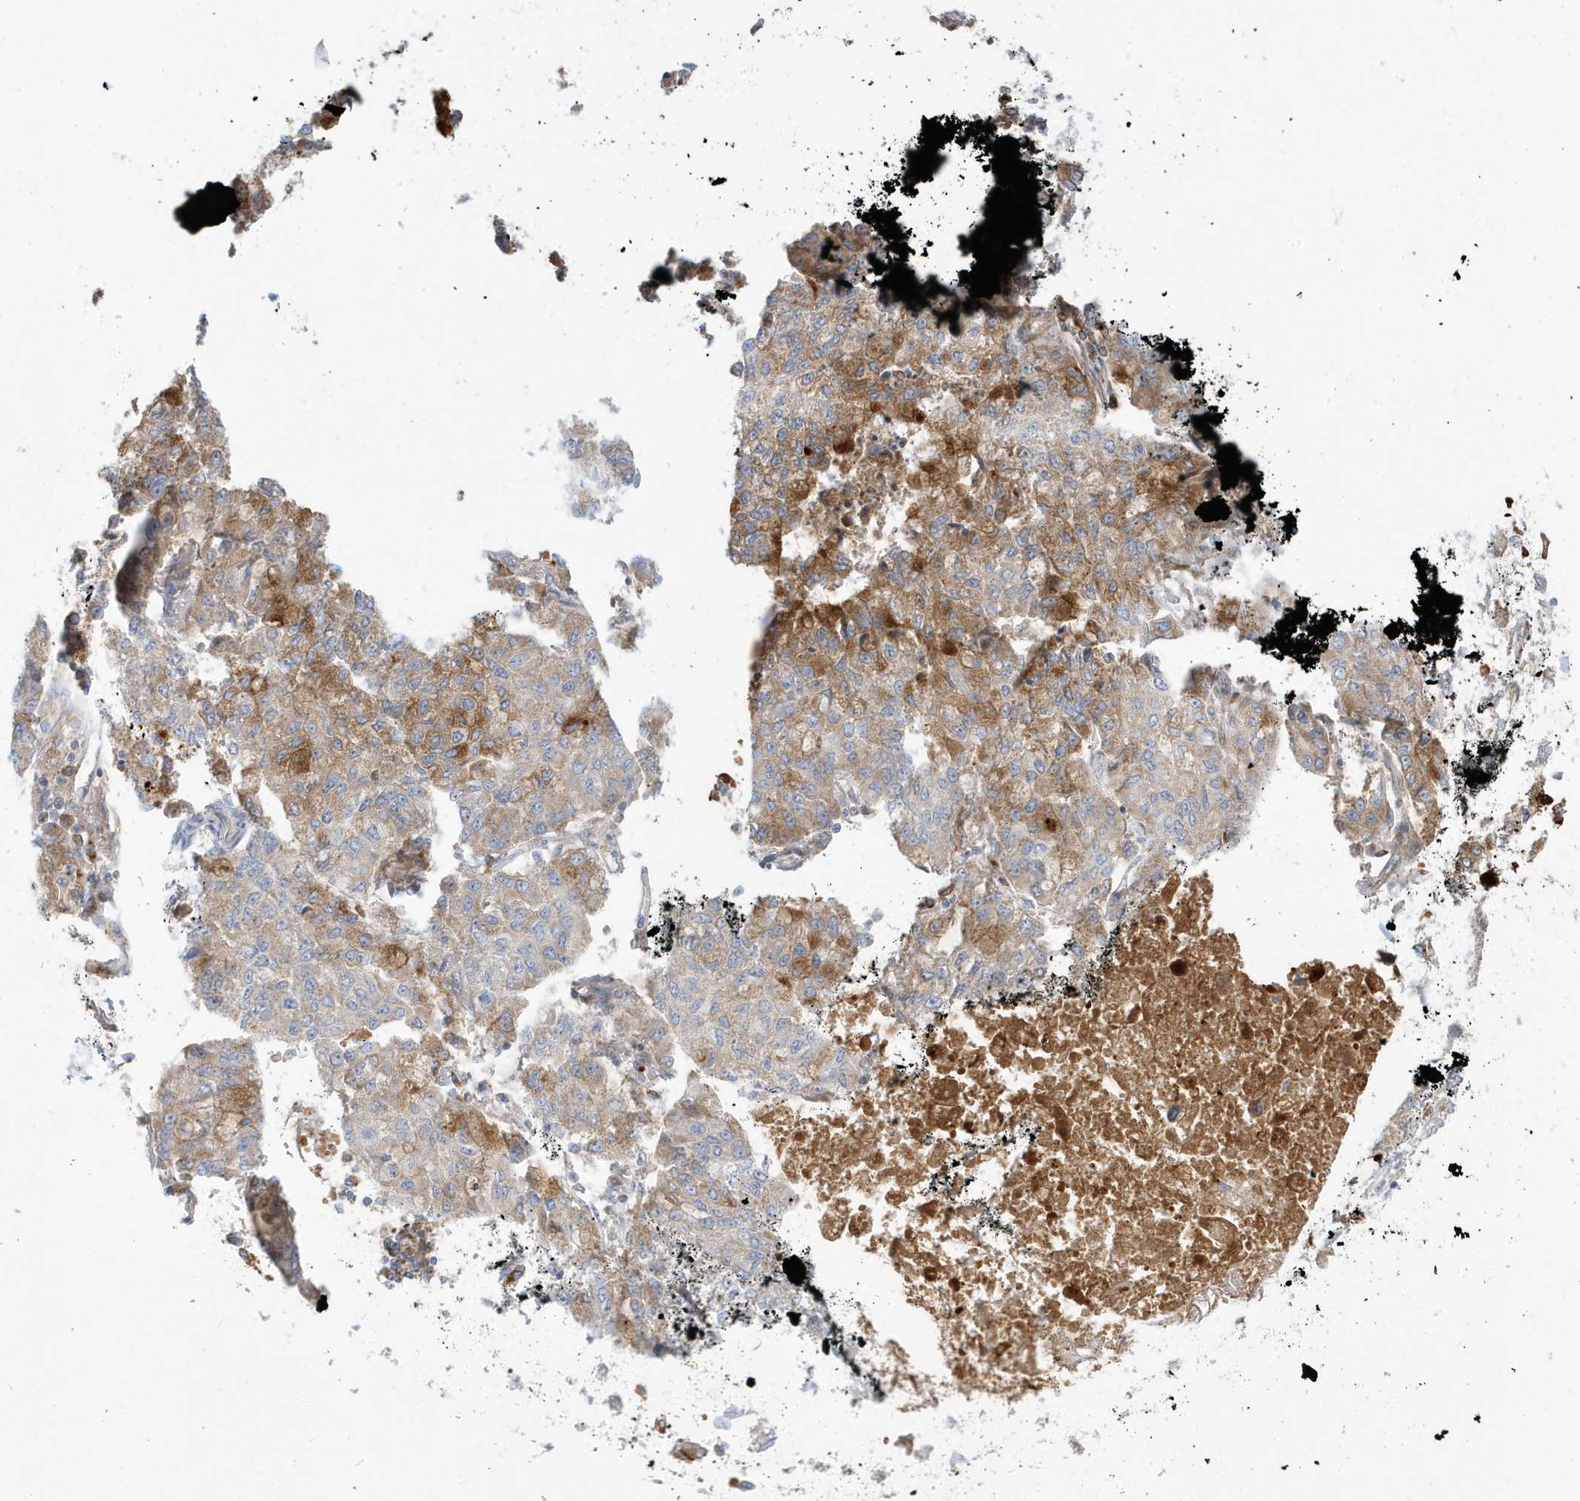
{"staining": {"intensity": "moderate", "quantity": "25%-75%", "location": "cytoplasmic/membranous"}, "tissue": "lung cancer", "cell_type": "Tumor cells", "image_type": "cancer", "snomed": [{"axis": "morphology", "description": "Squamous cell carcinoma, NOS"}, {"axis": "topography", "description": "Lung"}], "caption": "Lung cancer stained for a protein demonstrates moderate cytoplasmic/membranous positivity in tumor cells. (DAB = brown stain, brightfield microscopy at high magnification).", "gene": "IFT57", "patient": {"sex": "male", "age": 74}}